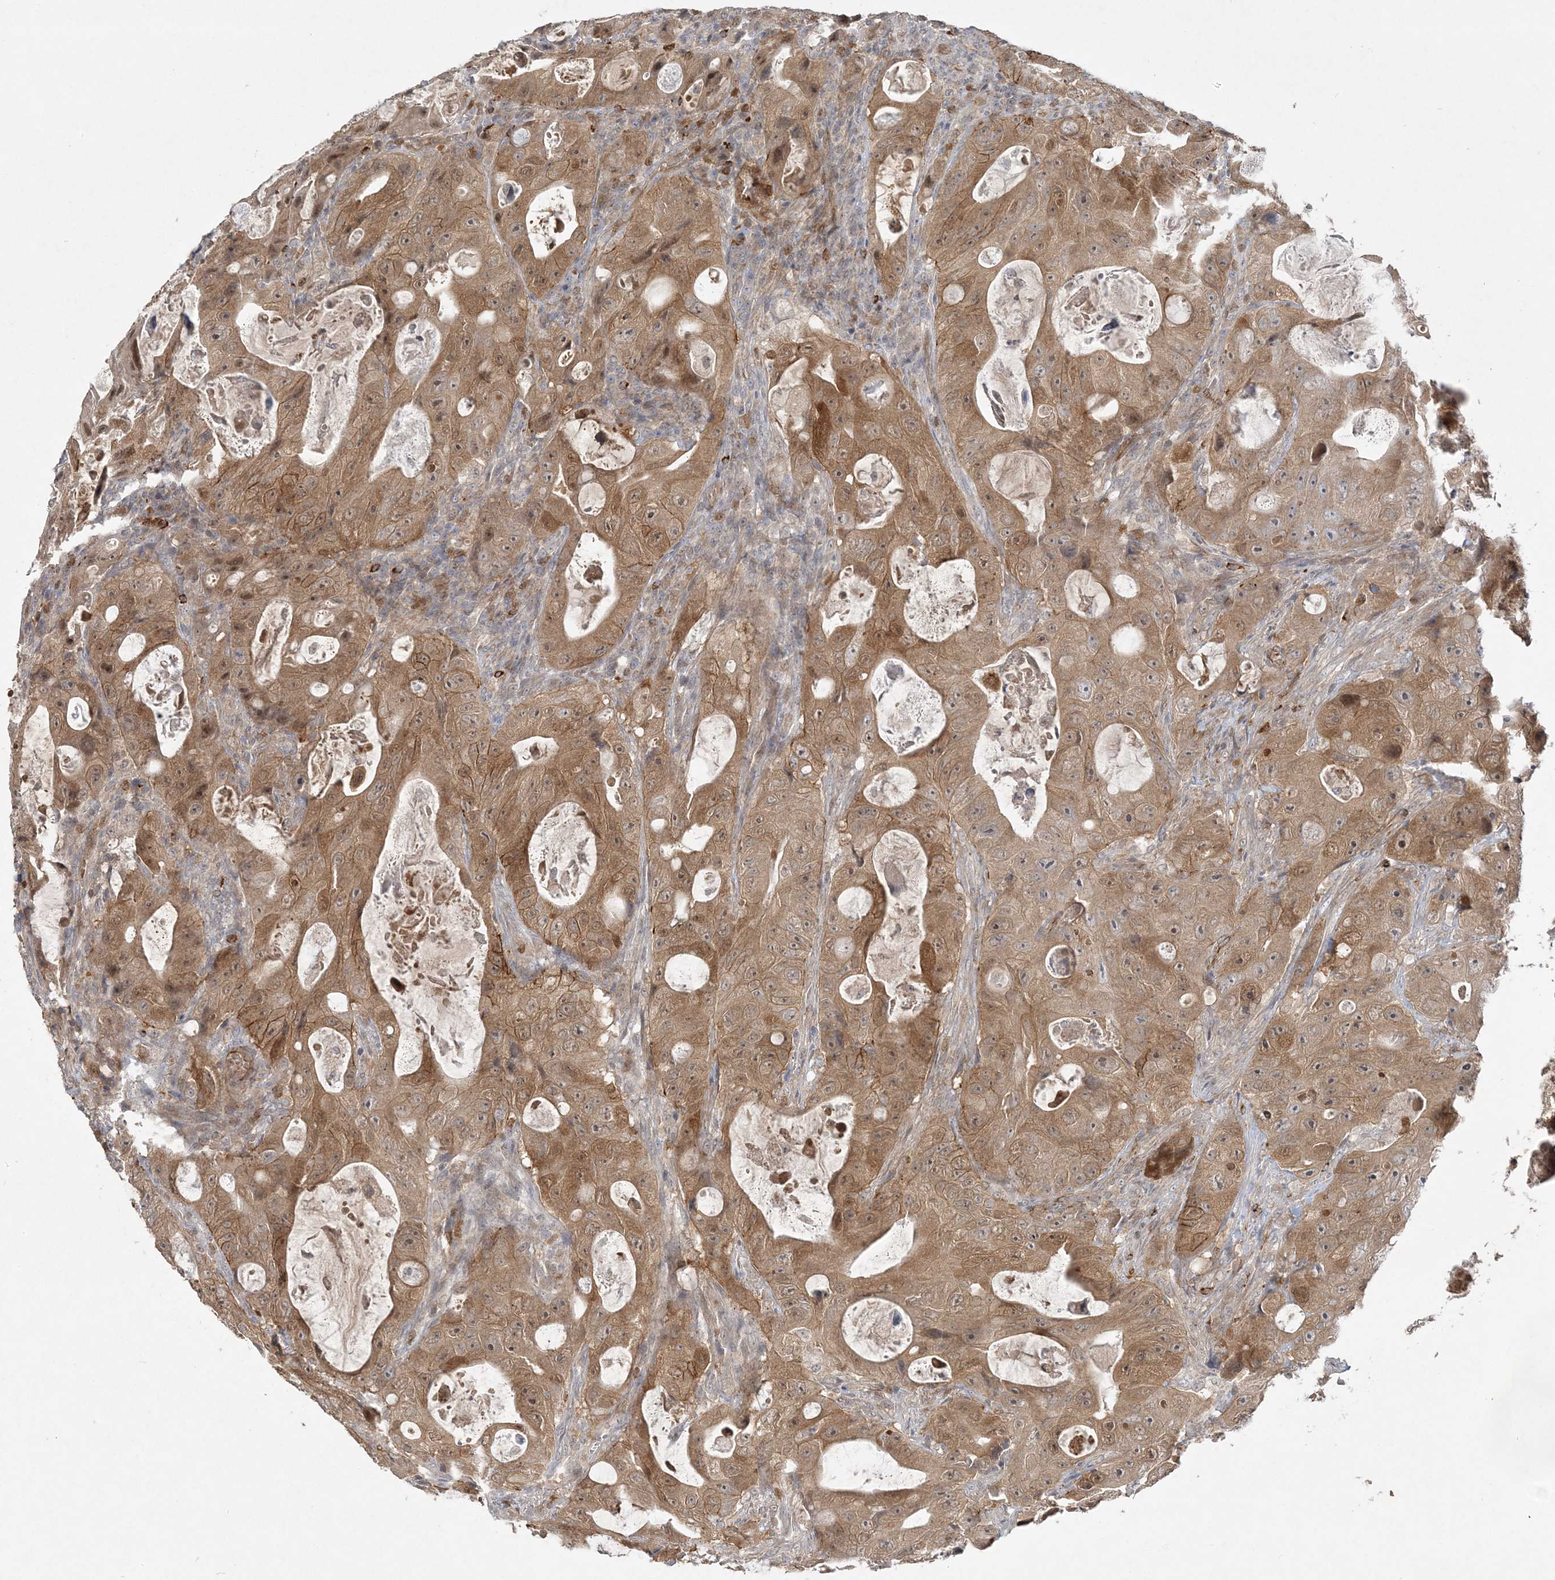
{"staining": {"intensity": "moderate", "quantity": ">75%", "location": "cytoplasmic/membranous,nuclear"}, "tissue": "colorectal cancer", "cell_type": "Tumor cells", "image_type": "cancer", "snomed": [{"axis": "morphology", "description": "Adenocarcinoma, NOS"}, {"axis": "topography", "description": "Colon"}], "caption": "A brown stain labels moderate cytoplasmic/membranous and nuclear expression of a protein in colorectal adenocarcinoma tumor cells.", "gene": "INPP1", "patient": {"sex": "female", "age": 46}}